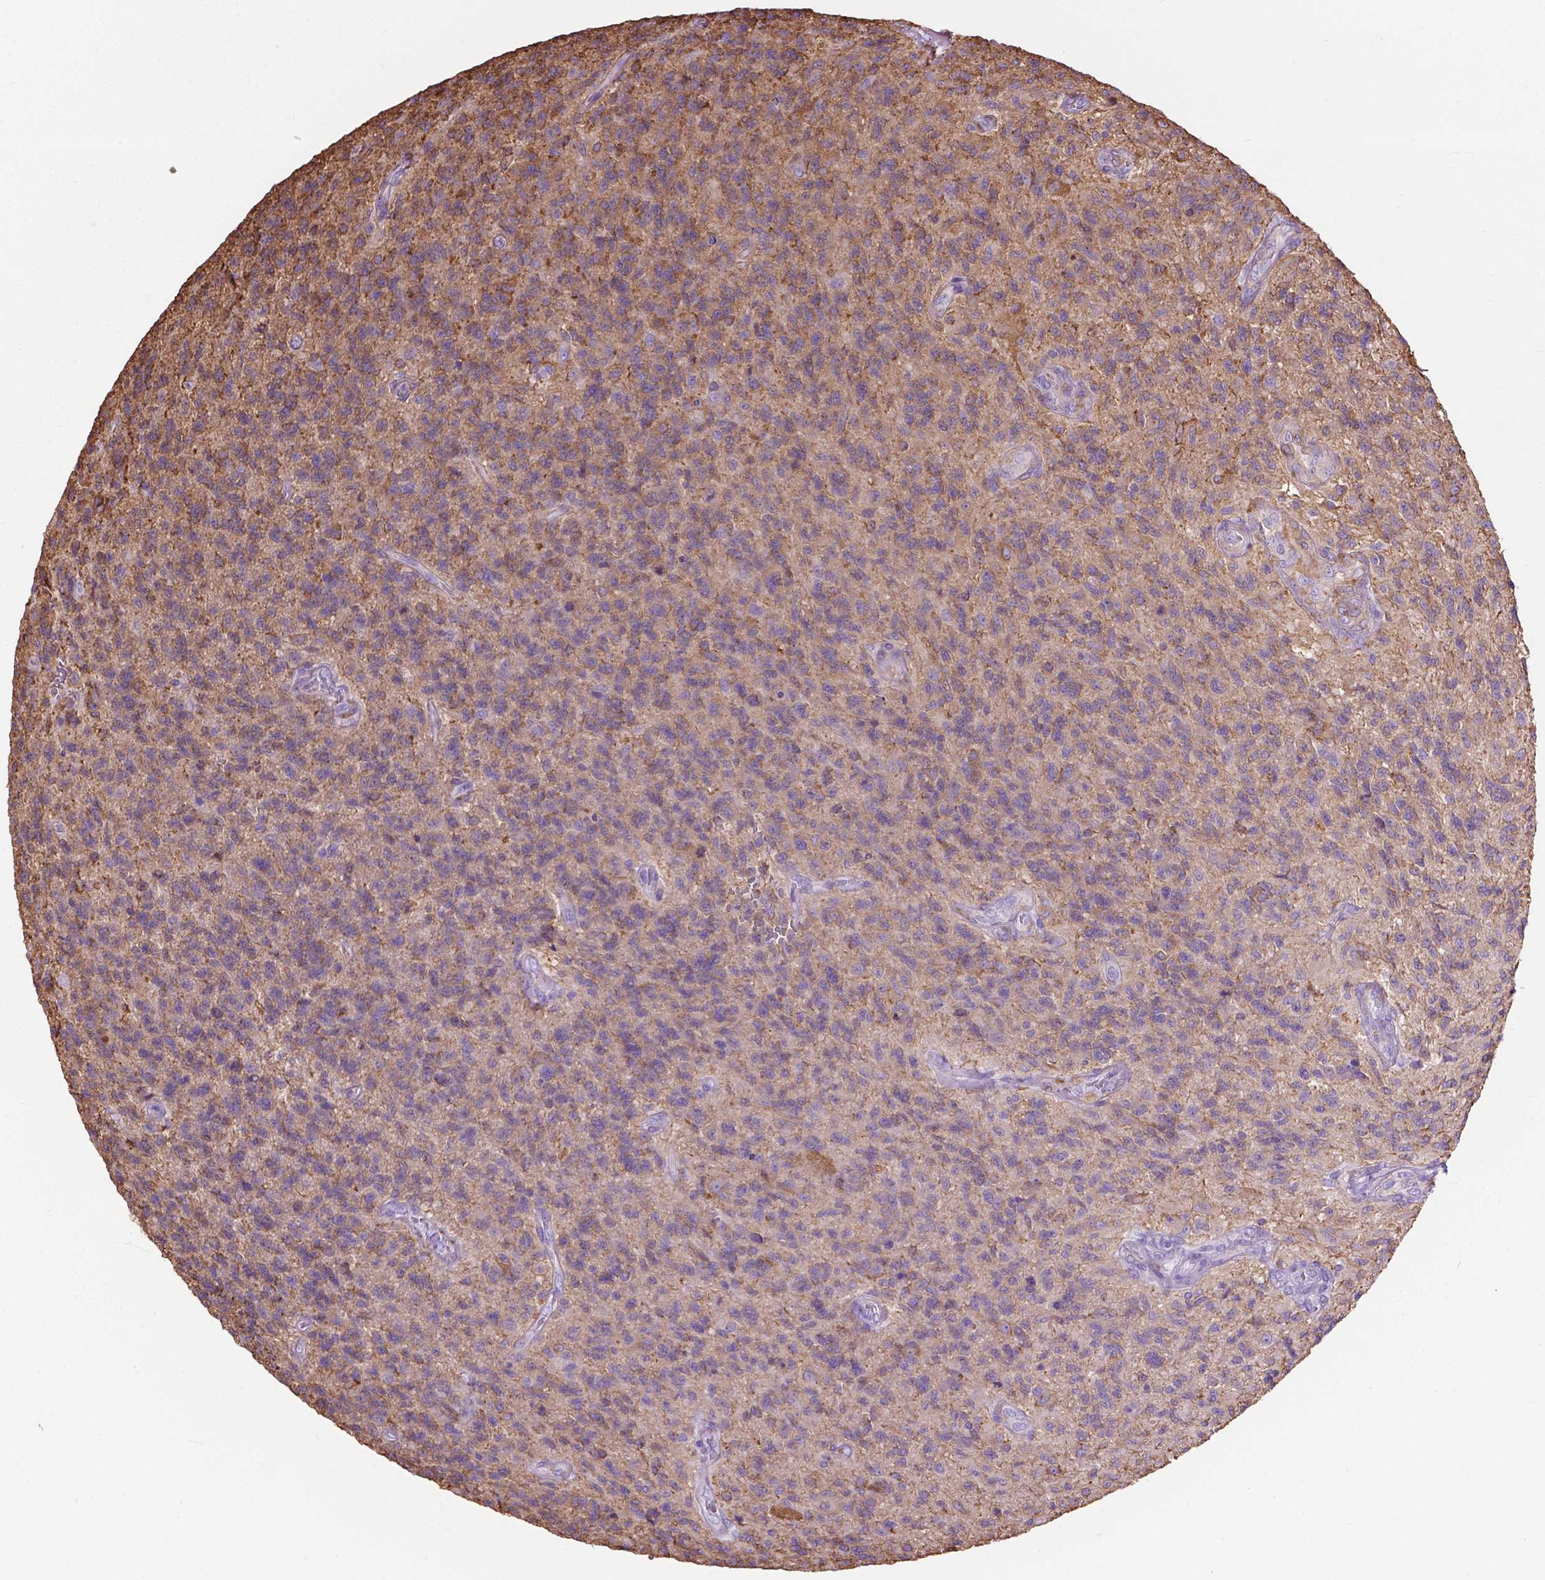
{"staining": {"intensity": "moderate", "quantity": ">75%", "location": "cytoplasmic/membranous"}, "tissue": "glioma", "cell_type": "Tumor cells", "image_type": "cancer", "snomed": [{"axis": "morphology", "description": "Glioma, malignant, High grade"}, {"axis": "topography", "description": "Brain"}], "caption": "Human malignant glioma (high-grade) stained with a protein marker displays moderate staining in tumor cells.", "gene": "PCDHA12", "patient": {"sex": "male", "age": 56}}